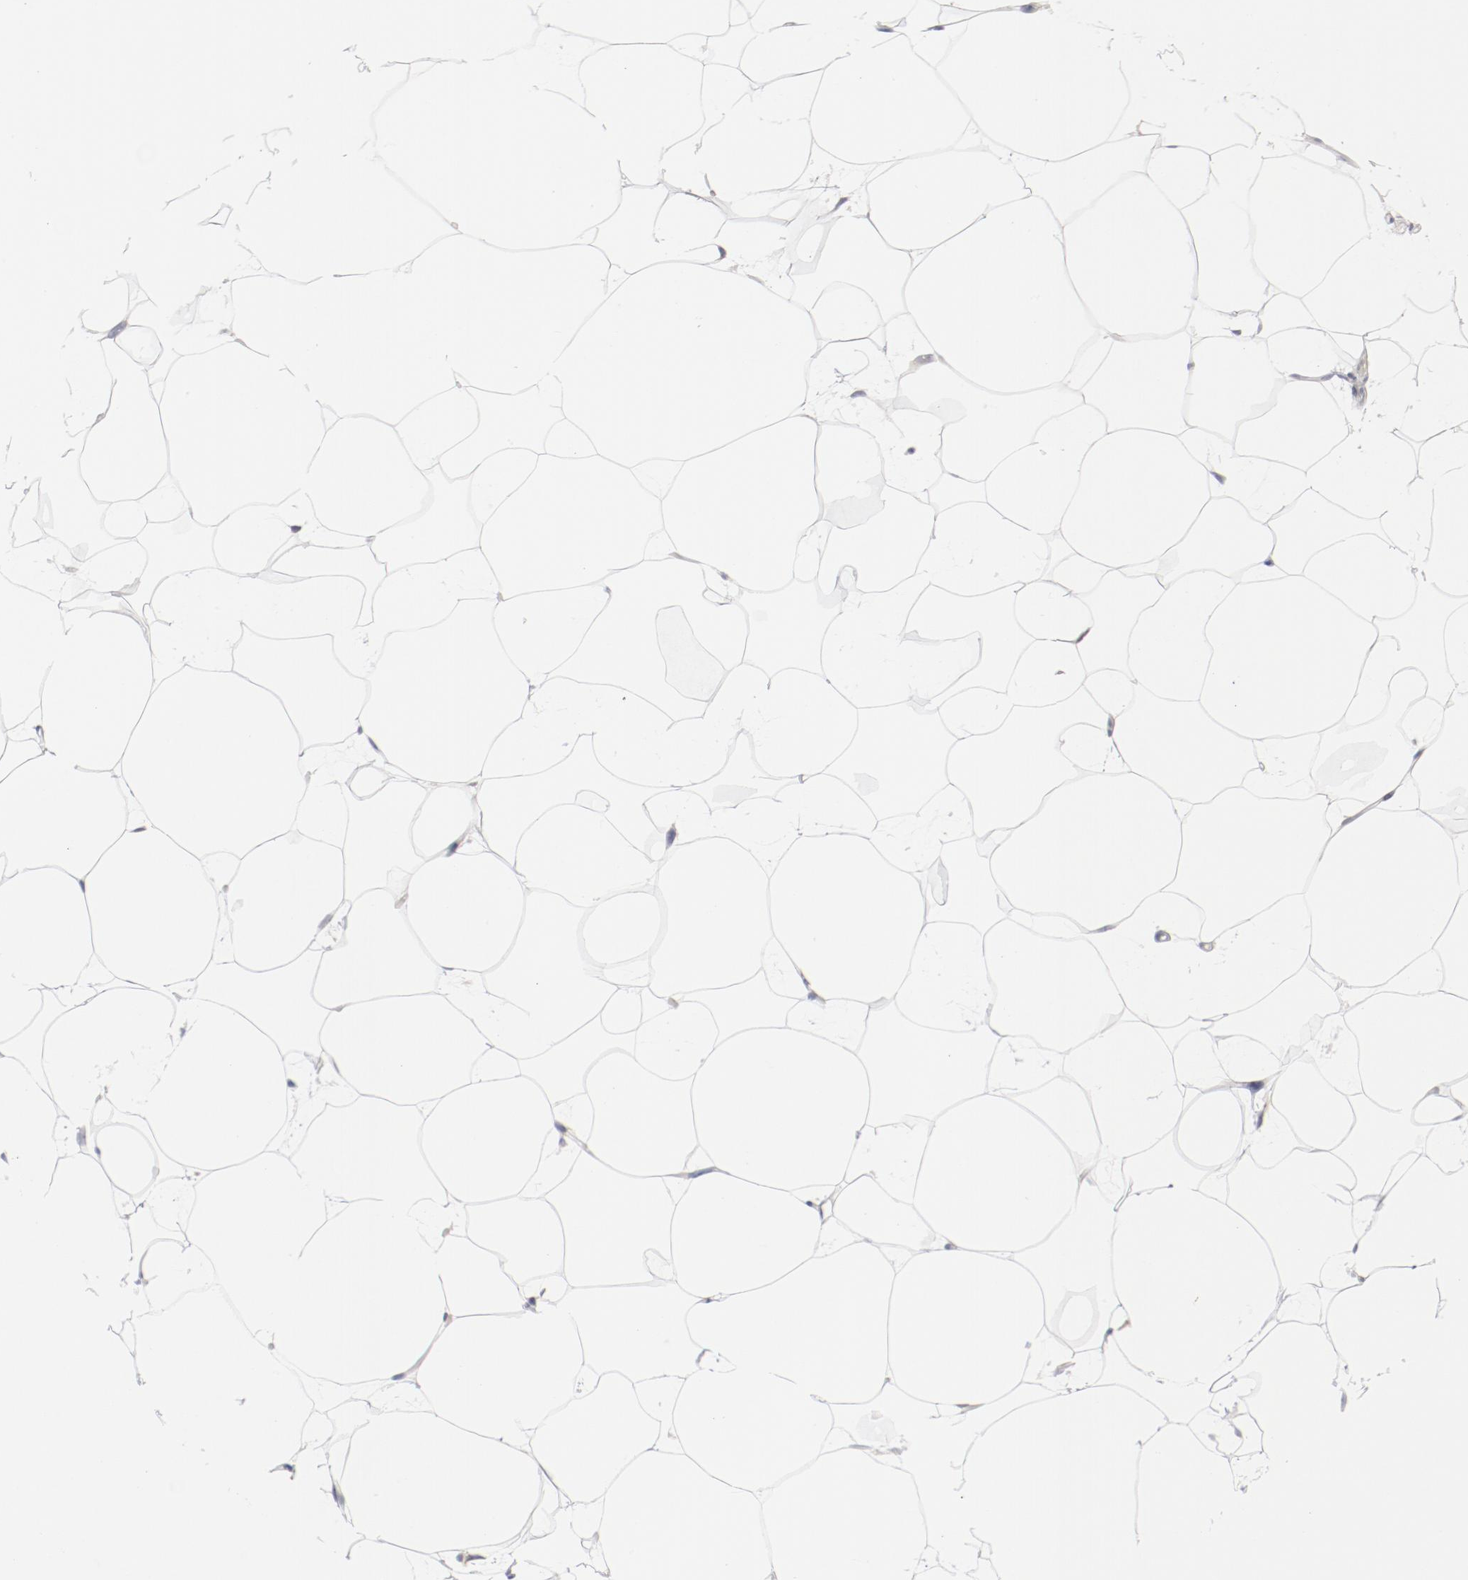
{"staining": {"intensity": "negative", "quantity": "none", "location": "none"}, "tissue": "adipose tissue", "cell_type": "Adipocytes", "image_type": "normal", "snomed": [{"axis": "morphology", "description": "Normal tissue, NOS"}, {"axis": "morphology", "description": "Duct carcinoma"}, {"axis": "topography", "description": "Breast"}, {"axis": "topography", "description": "Adipose tissue"}], "caption": "Adipose tissue stained for a protein using IHC shows no positivity adipocytes.", "gene": "GPR143", "patient": {"sex": "female", "age": 37}}